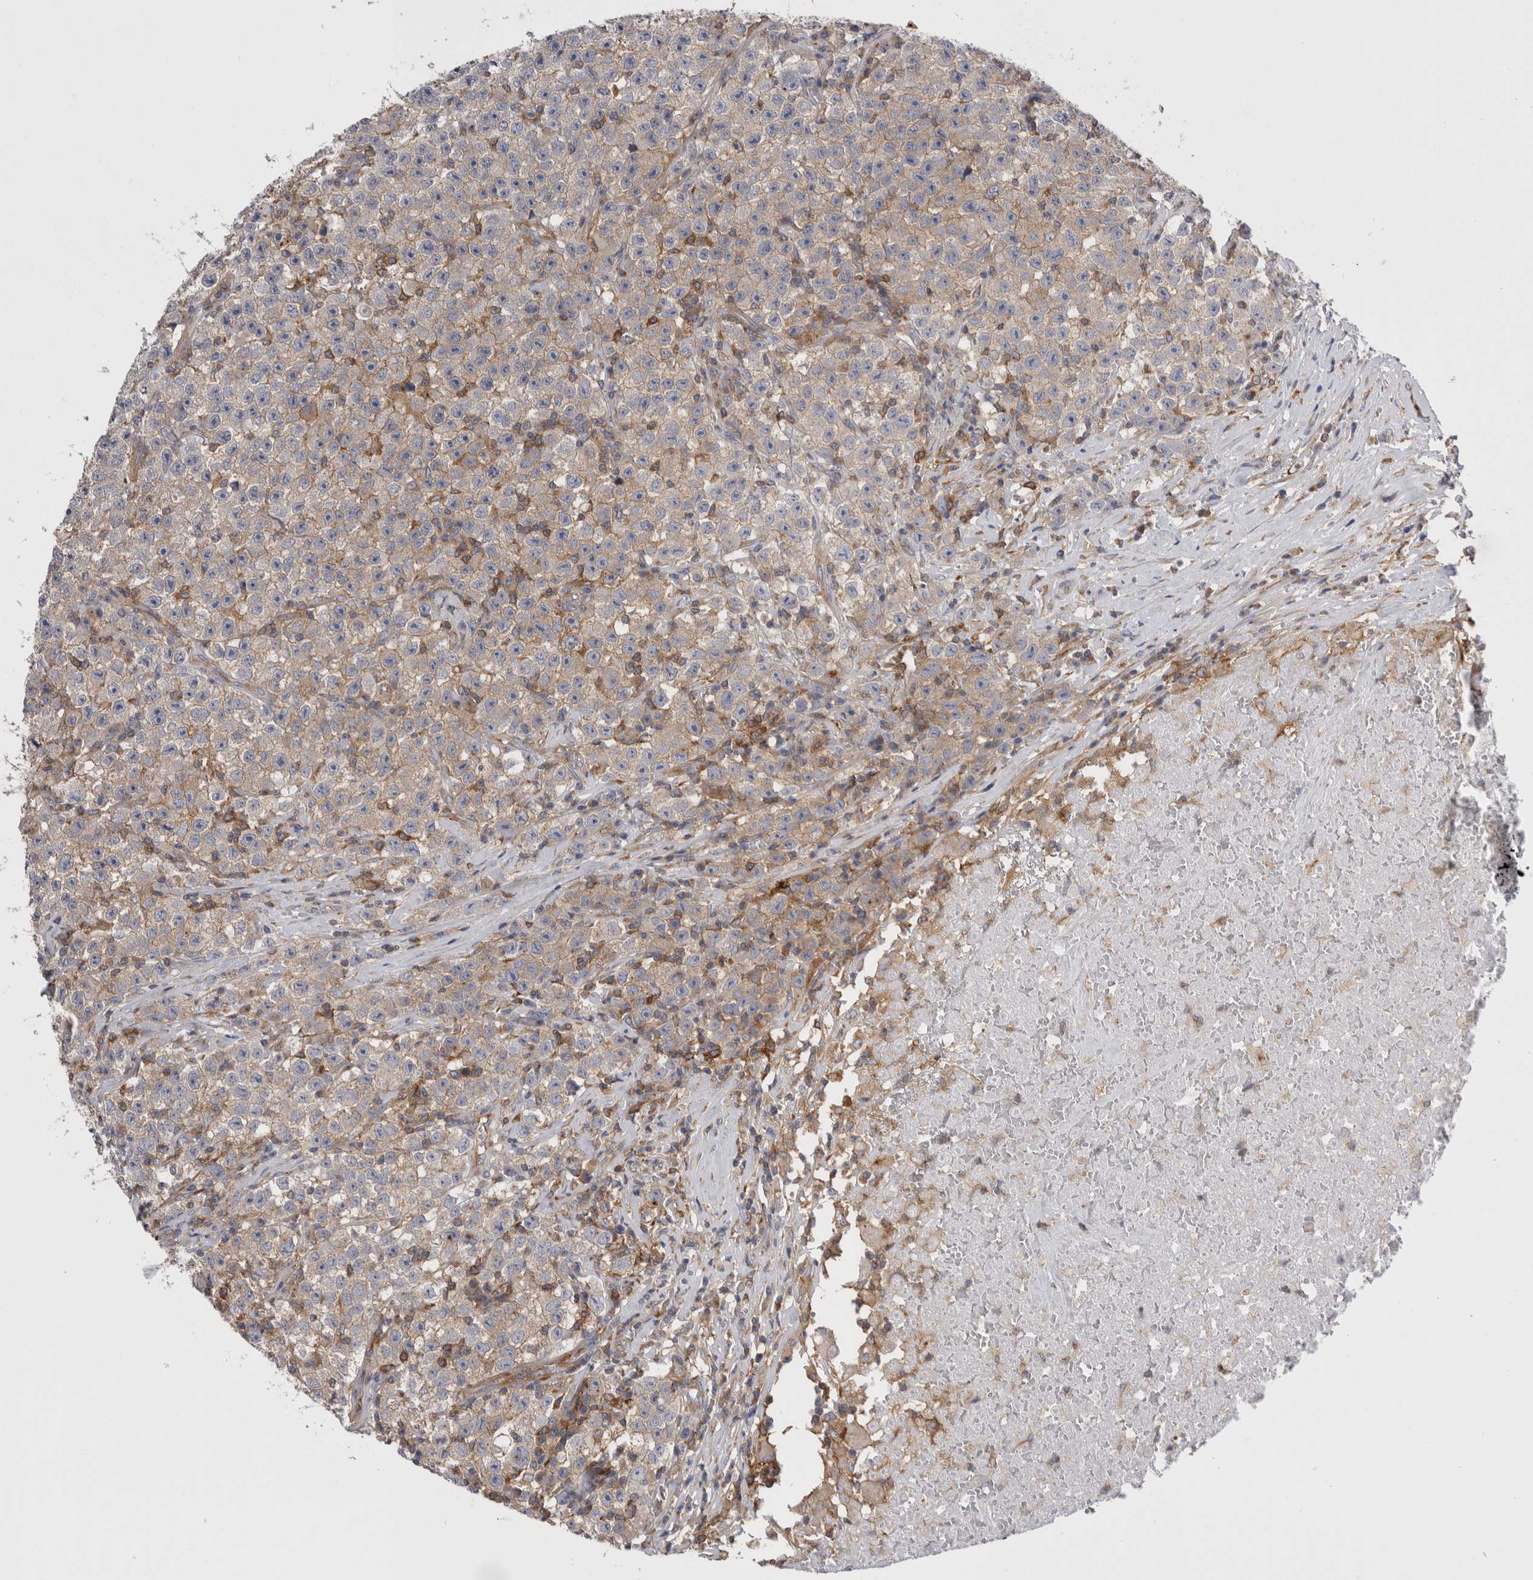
{"staining": {"intensity": "weak", "quantity": "25%-75%", "location": "cytoplasmic/membranous"}, "tissue": "testis cancer", "cell_type": "Tumor cells", "image_type": "cancer", "snomed": [{"axis": "morphology", "description": "Seminoma, NOS"}, {"axis": "topography", "description": "Testis"}], "caption": "Tumor cells reveal weak cytoplasmic/membranous expression in approximately 25%-75% of cells in testis cancer.", "gene": "RAB11FIP1", "patient": {"sex": "male", "age": 22}}